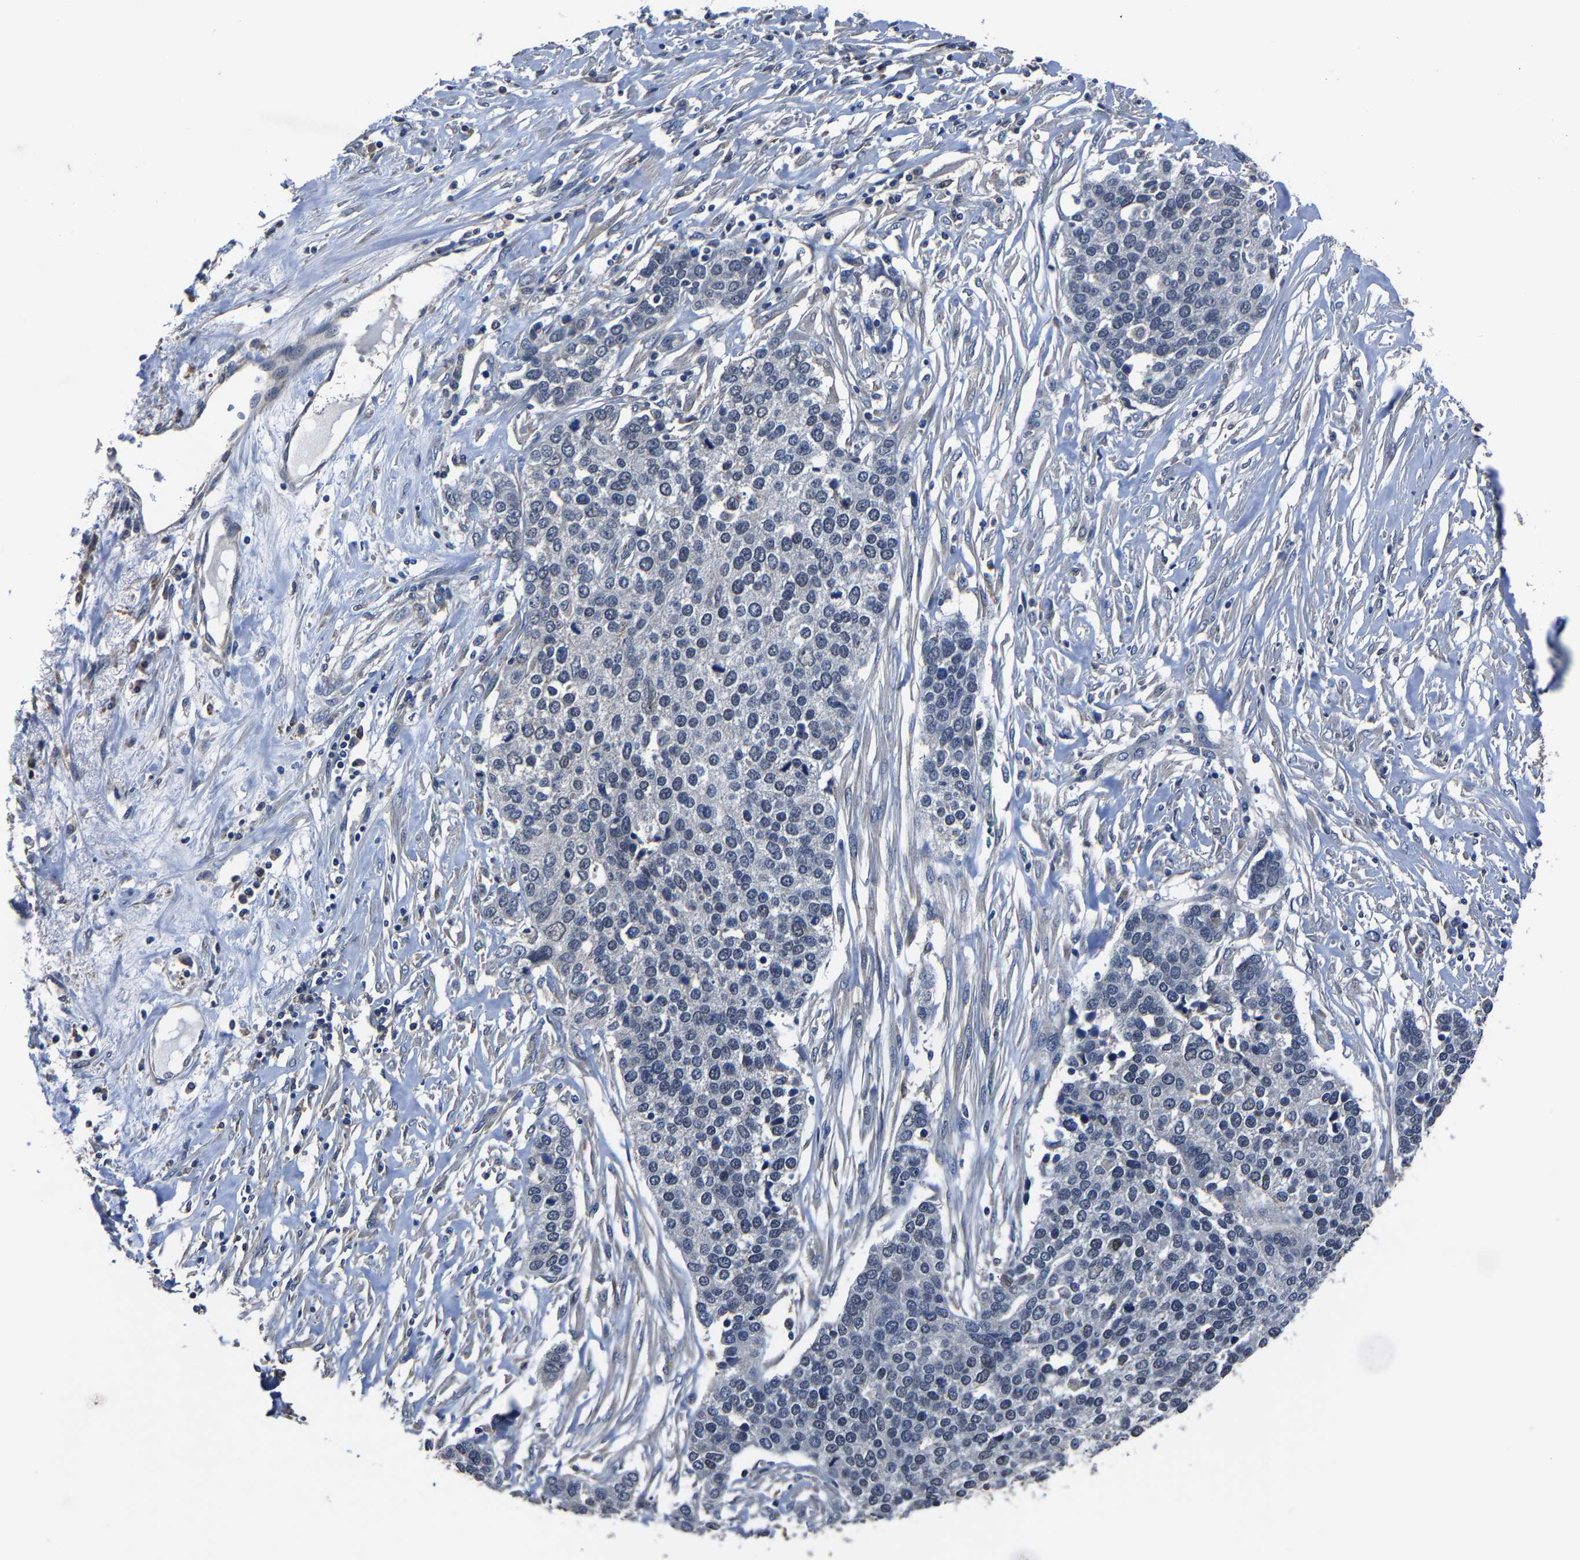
{"staining": {"intensity": "negative", "quantity": "none", "location": "none"}, "tissue": "ovarian cancer", "cell_type": "Tumor cells", "image_type": "cancer", "snomed": [{"axis": "morphology", "description": "Cystadenocarcinoma, serous, NOS"}, {"axis": "topography", "description": "Ovary"}], "caption": "The image demonstrates no staining of tumor cells in ovarian cancer.", "gene": "STRBP", "patient": {"sex": "female", "age": 44}}